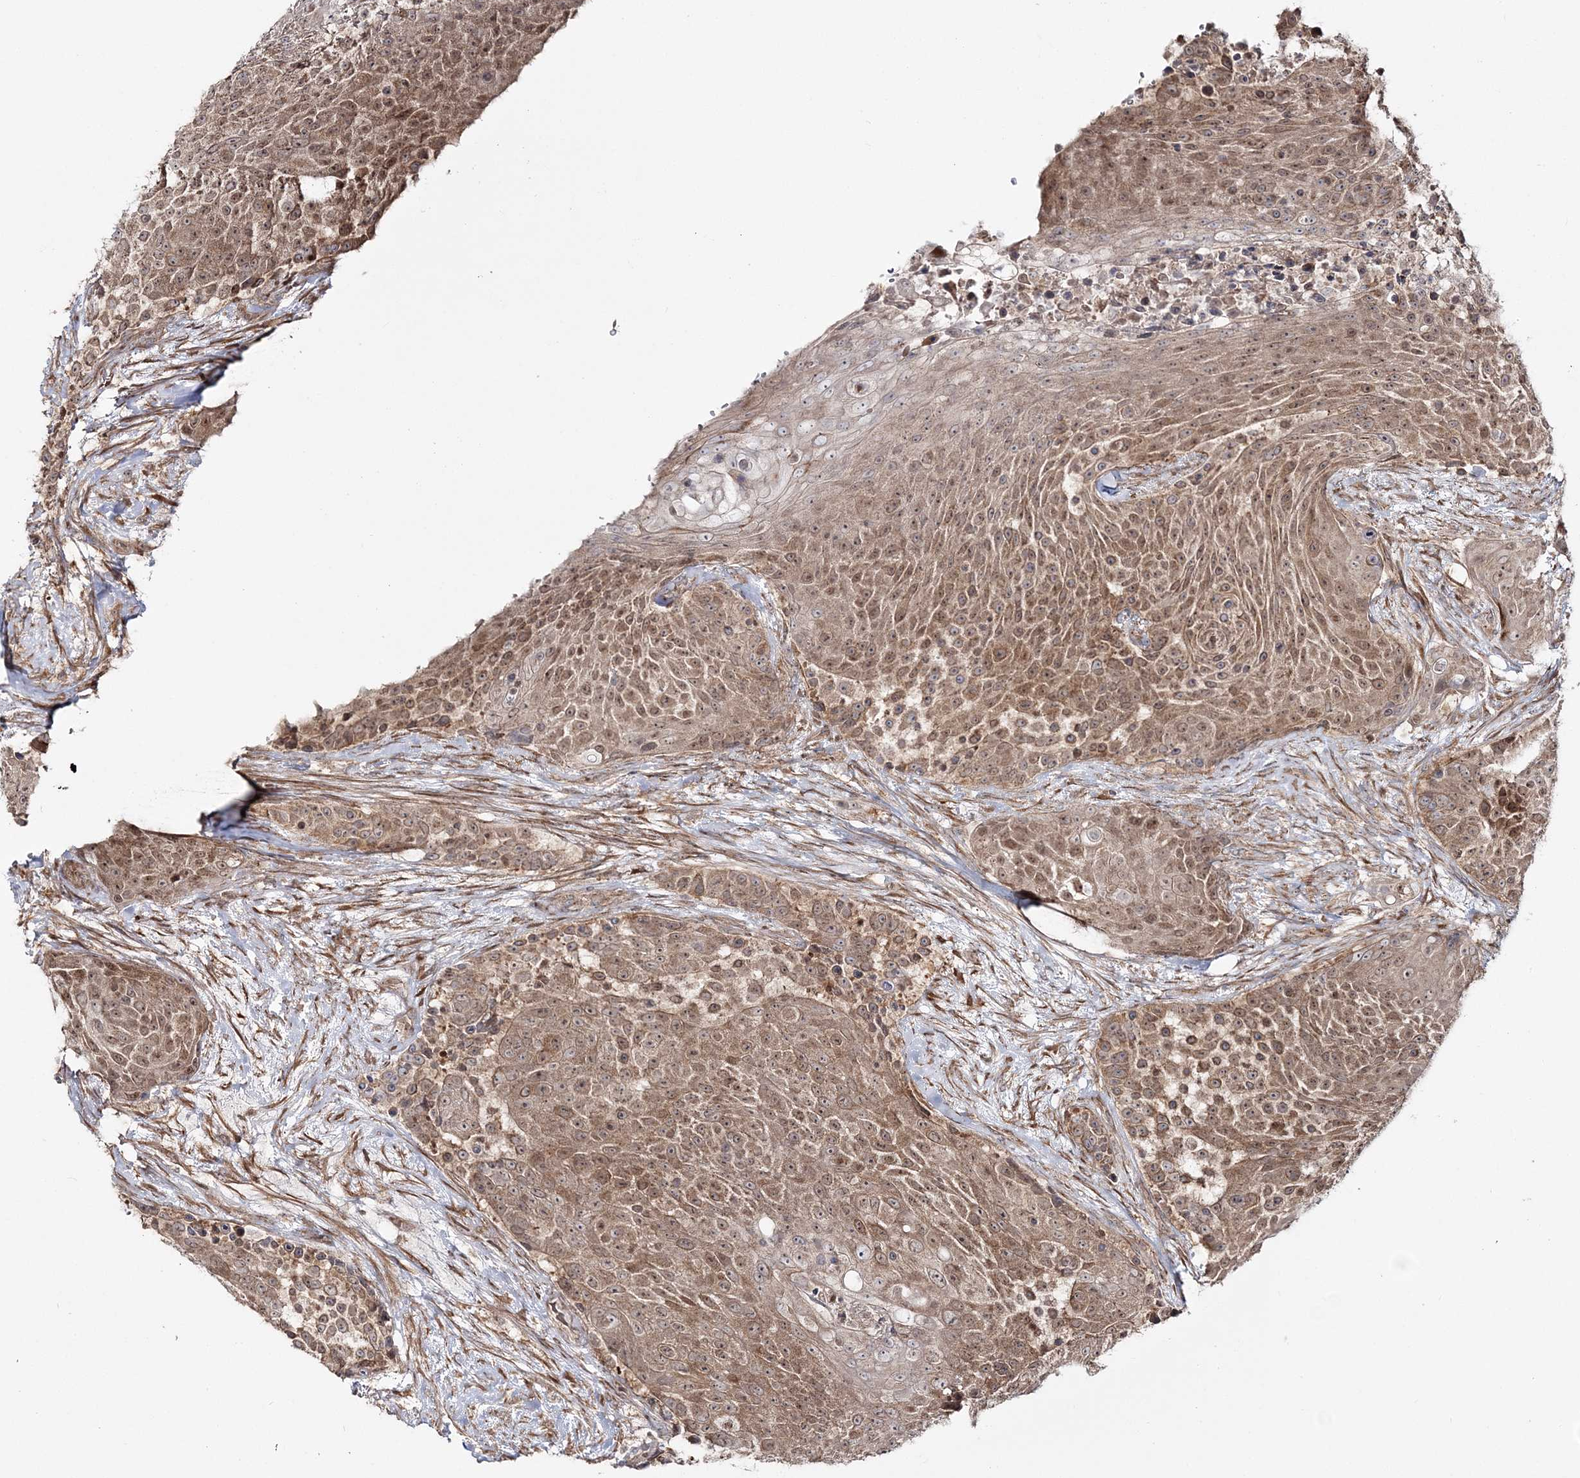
{"staining": {"intensity": "moderate", "quantity": ">75%", "location": "cytoplasmic/membranous"}, "tissue": "urothelial cancer", "cell_type": "Tumor cells", "image_type": "cancer", "snomed": [{"axis": "morphology", "description": "Urothelial carcinoma, High grade"}, {"axis": "topography", "description": "Urinary bladder"}], "caption": "High-power microscopy captured an IHC image of high-grade urothelial carcinoma, revealing moderate cytoplasmic/membranous positivity in approximately >75% of tumor cells. (brown staining indicates protein expression, while blue staining denotes nuclei).", "gene": "MOCS2", "patient": {"sex": "female", "age": 63}}